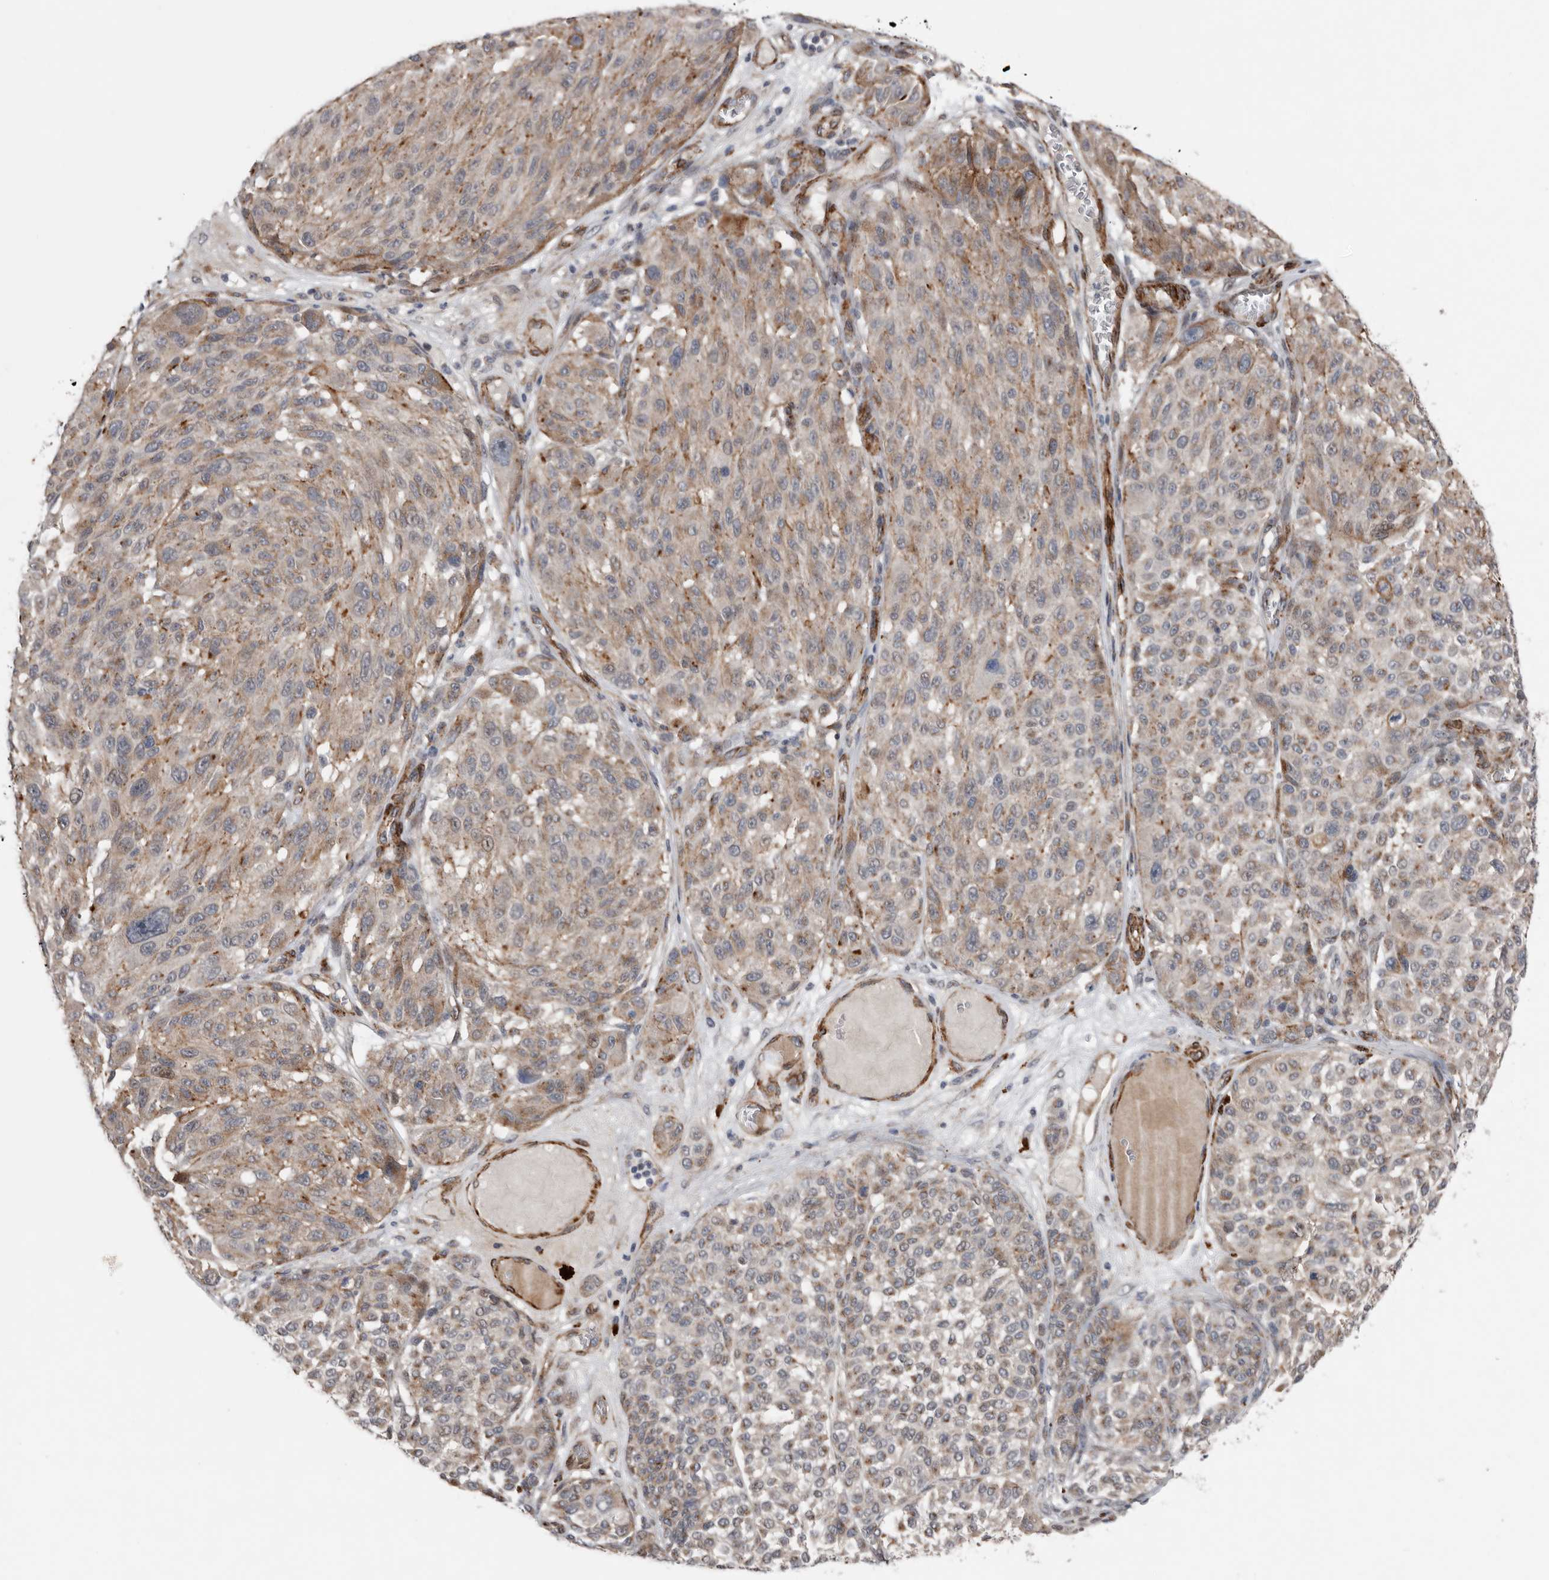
{"staining": {"intensity": "weak", "quantity": ">75%", "location": "cytoplasmic/membranous"}, "tissue": "melanoma", "cell_type": "Tumor cells", "image_type": "cancer", "snomed": [{"axis": "morphology", "description": "Malignant melanoma, NOS"}, {"axis": "topography", "description": "Skin"}], "caption": "Human malignant melanoma stained with a brown dye displays weak cytoplasmic/membranous positive expression in about >75% of tumor cells.", "gene": "RANBP17", "patient": {"sex": "male", "age": 83}}